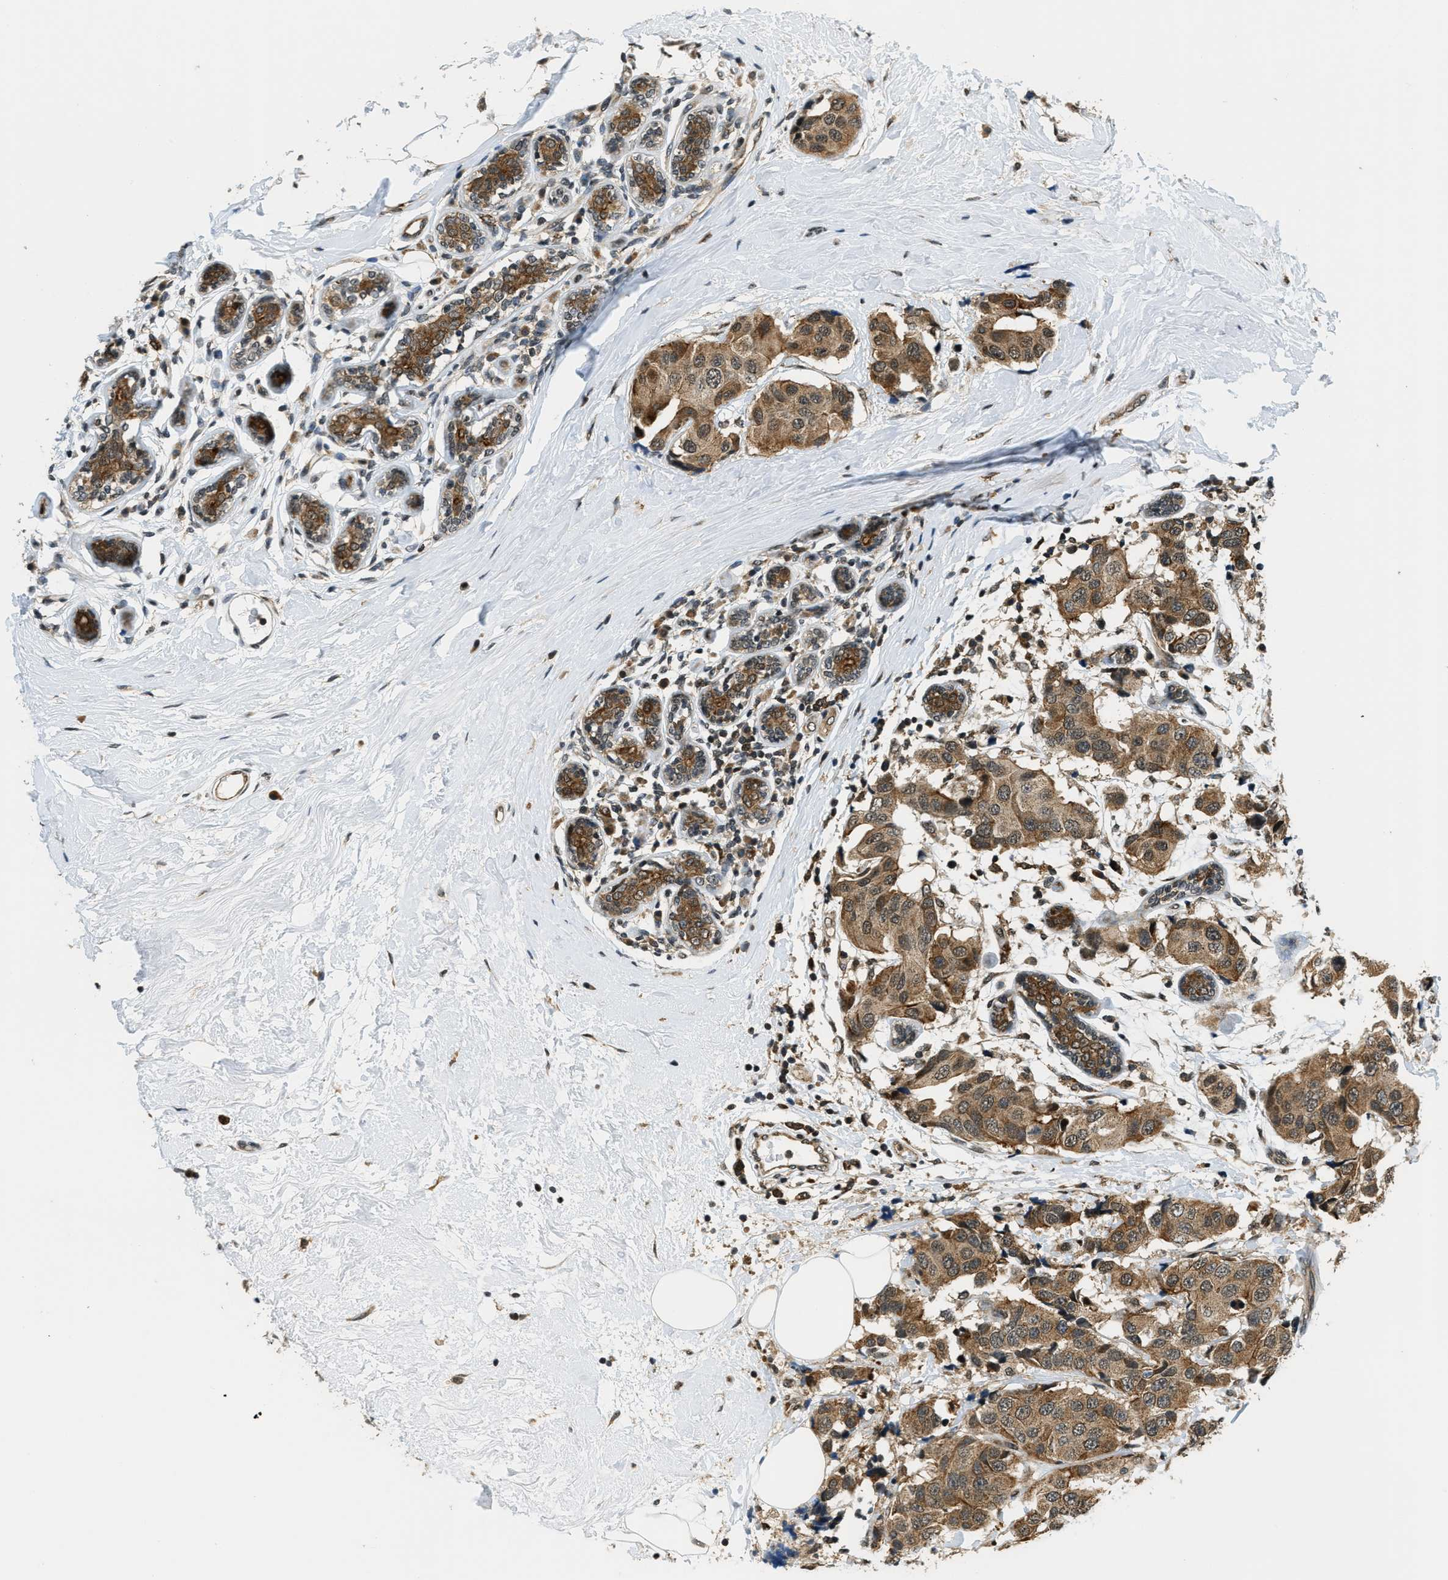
{"staining": {"intensity": "moderate", "quantity": ">75%", "location": "cytoplasmic/membranous"}, "tissue": "breast cancer", "cell_type": "Tumor cells", "image_type": "cancer", "snomed": [{"axis": "morphology", "description": "Normal tissue, NOS"}, {"axis": "morphology", "description": "Duct carcinoma"}, {"axis": "topography", "description": "Breast"}], "caption": "Tumor cells exhibit moderate cytoplasmic/membranous positivity in about >75% of cells in infiltrating ductal carcinoma (breast).", "gene": "RAB11FIP1", "patient": {"sex": "female", "age": 39}}